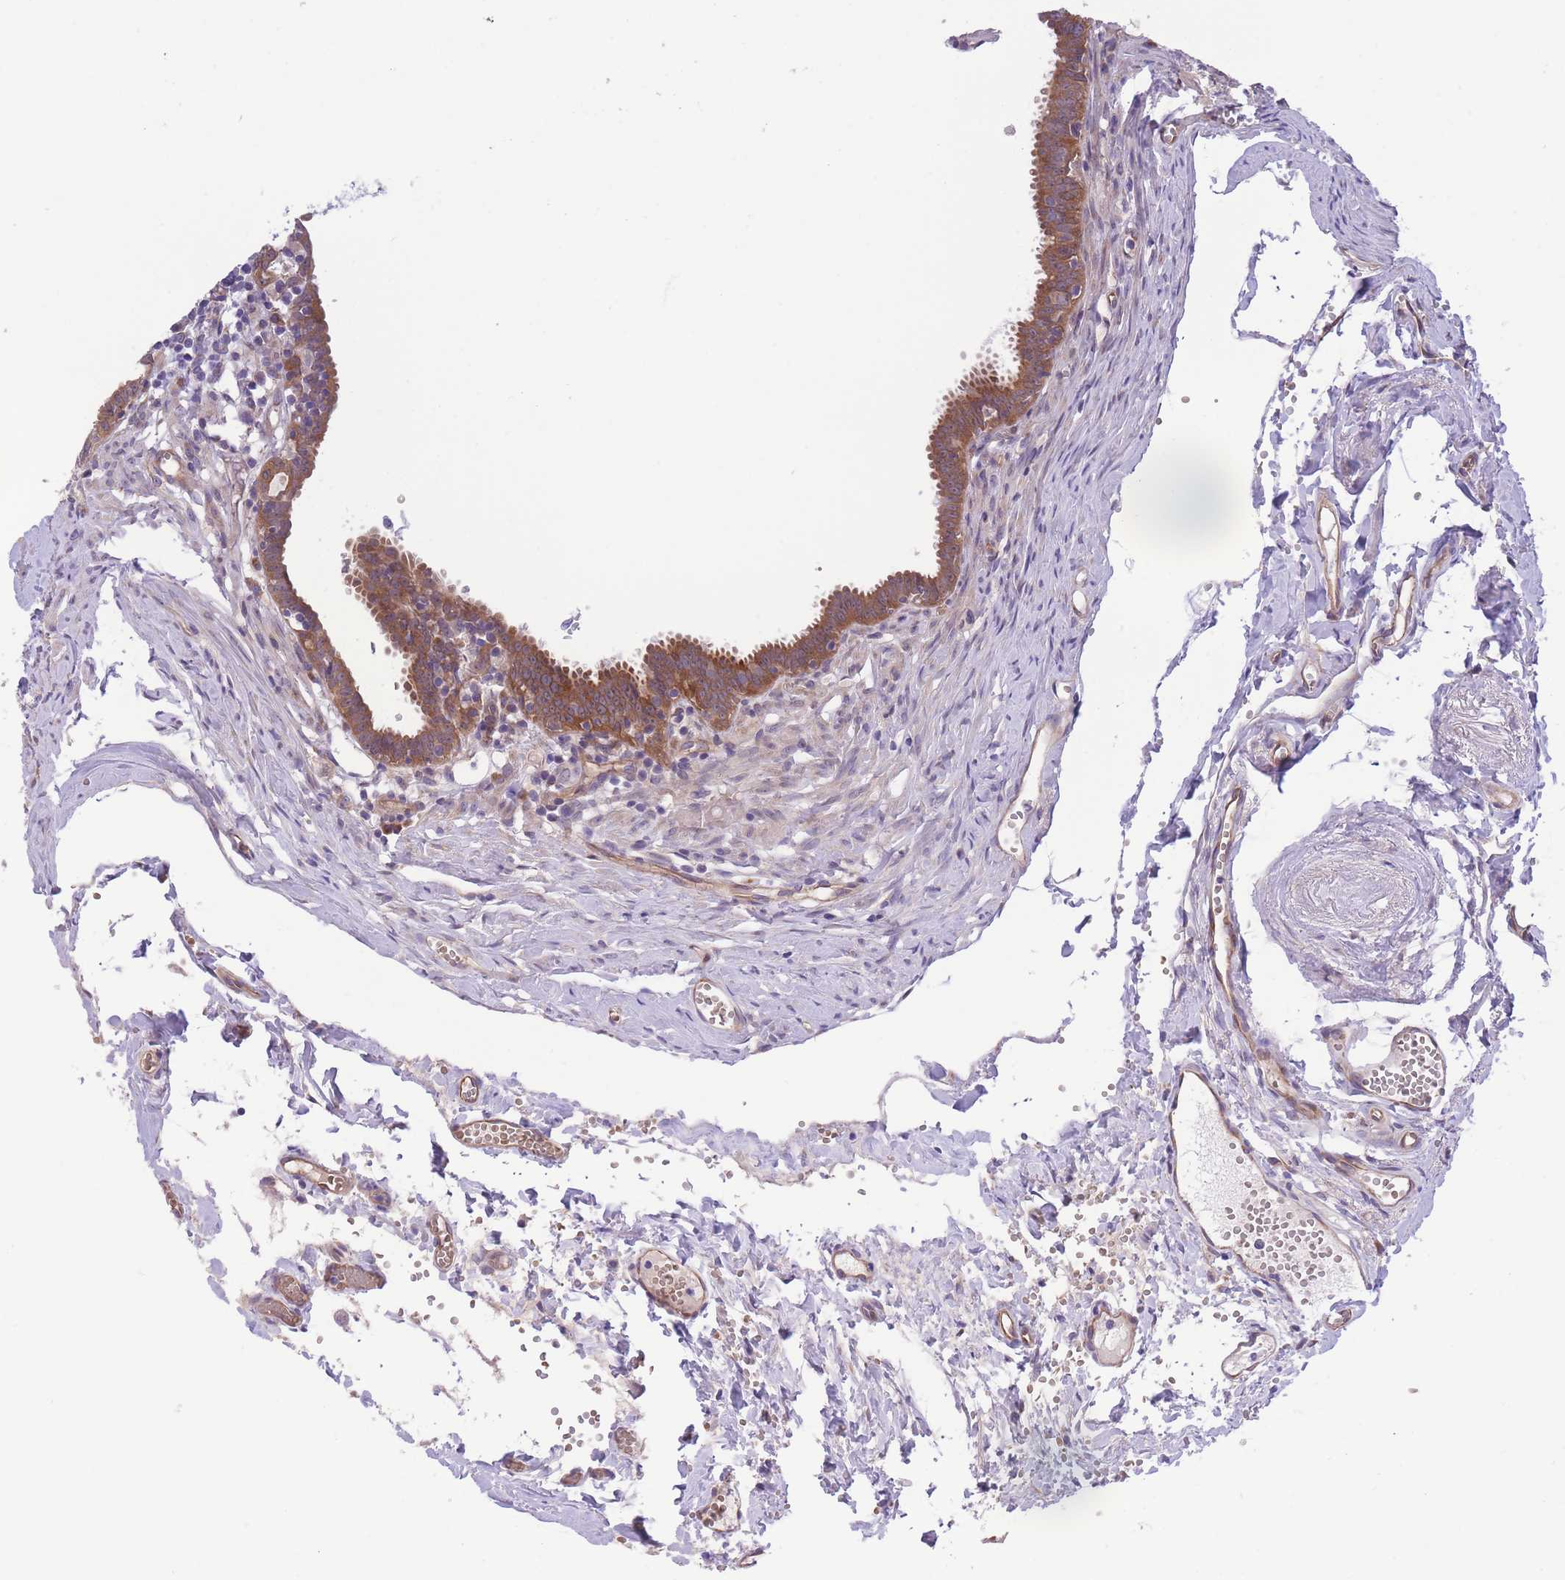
{"staining": {"intensity": "strong", "quantity": ">75%", "location": "cytoplasmic/membranous"}, "tissue": "fallopian tube", "cell_type": "Glandular cells", "image_type": "normal", "snomed": [{"axis": "morphology", "description": "Normal tissue, NOS"}, {"axis": "morphology", "description": "Carcinoma, NOS"}, {"axis": "topography", "description": "Fallopian tube"}, {"axis": "topography", "description": "Ovary"}], "caption": "Immunohistochemical staining of benign fallopian tube exhibits >75% levels of strong cytoplasmic/membranous protein positivity in approximately >75% of glandular cells. (Brightfield microscopy of DAB IHC at high magnification).", "gene": "WWOX", "patient": {"sex": "female", "age": 59}}